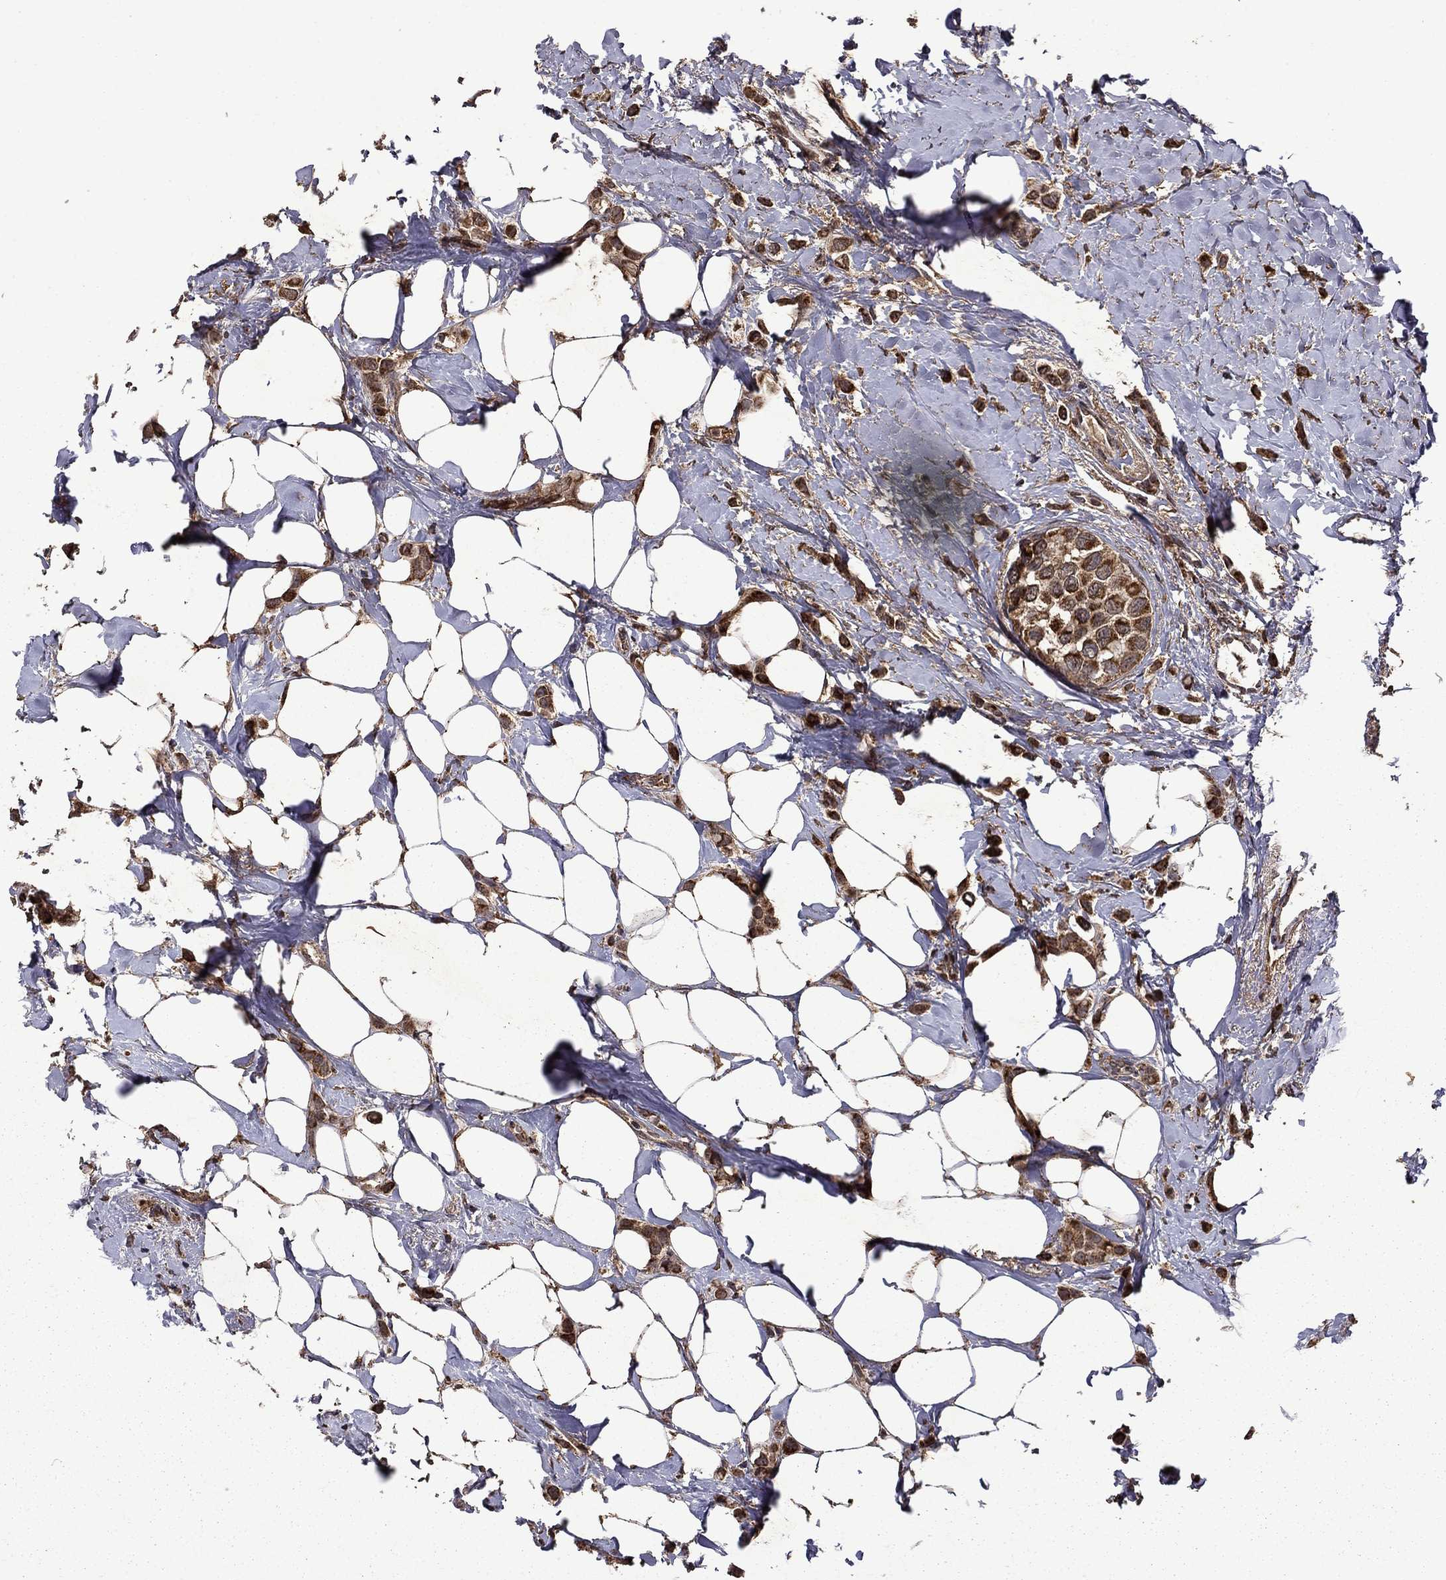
{"staining": {"intensity": "strong", "quantity": ">75%", "location": "cytoplasmic/membranous"}, "tissue": "breast cancer", "cell_type": "Tumor cells", "image_type": "cancer", "snomed": [{"axis": "morphology", "description": "Lobular carcinoma"}, {"axis": "topography", "description": "Breast"}], "caption": "Tumor cells exhibit high levels of strong cytoplasmic/membranous expression in about >75% of cells in breast cancer (lobular carcinoma).", "gene": "ITM2B", "patient": {"sex": "female", "age": 66}}